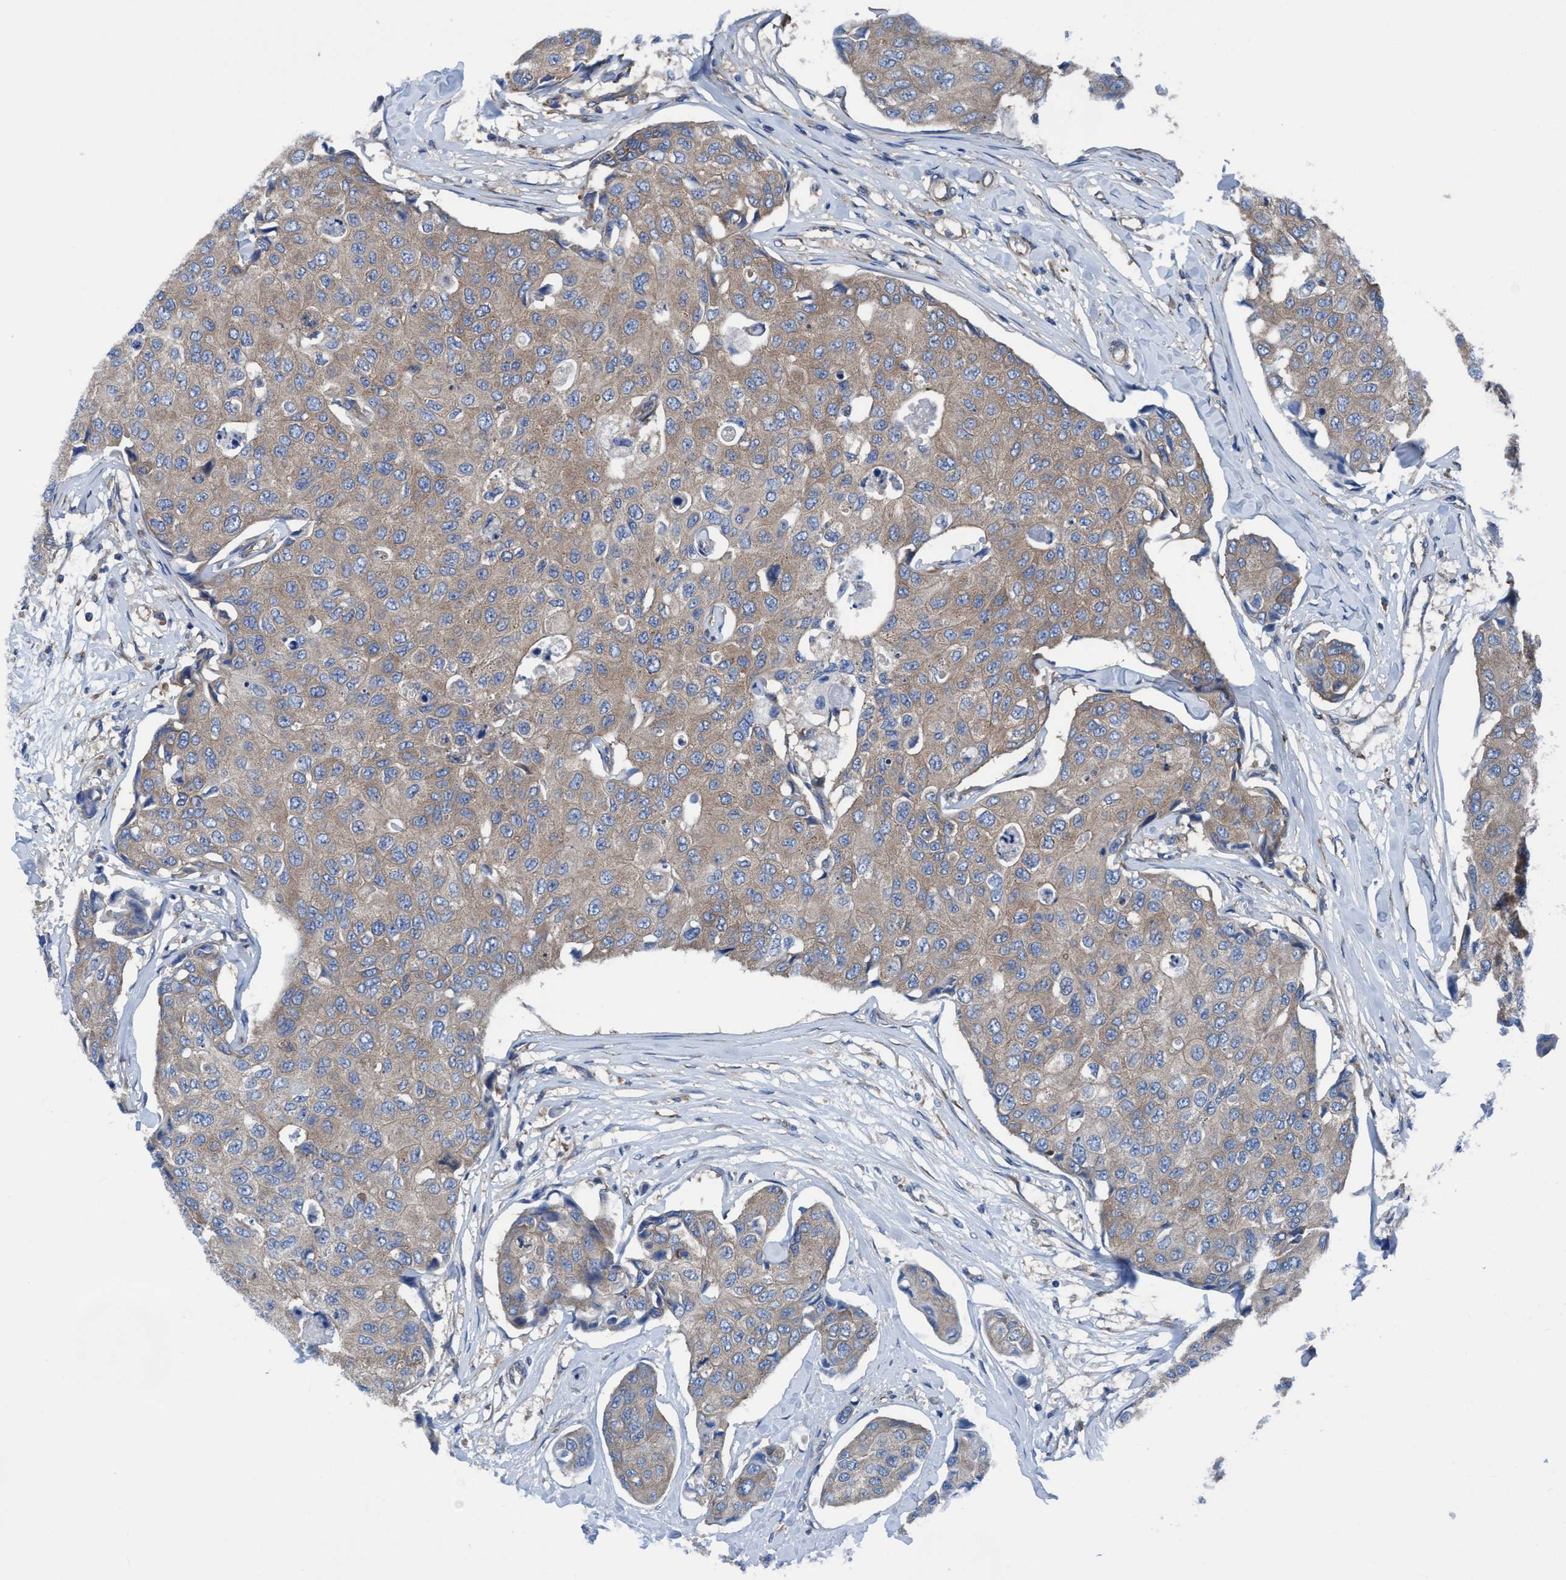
{"staining": {"intensity": "weak", "quantity": ">75%", "location": "cytoplasmic/membranous"}, "tissue": "breast cancer", "cell_type": "Tumor cells", "image_type": "cancer", "snomed": [{"axis": "morphology", "description": "Duct carcinoma"}, {"axis": "topography", "description": "Breast"}], "caption": "There is low levels of weak cytoplasmic/membranous staining in tumor cells of breast infiltrating ductal carcinoma, as demonstrated by immunohistochemical staining (brown color).", "gene": "NMT1", "patient": {"sex": "female", "age": 80}}